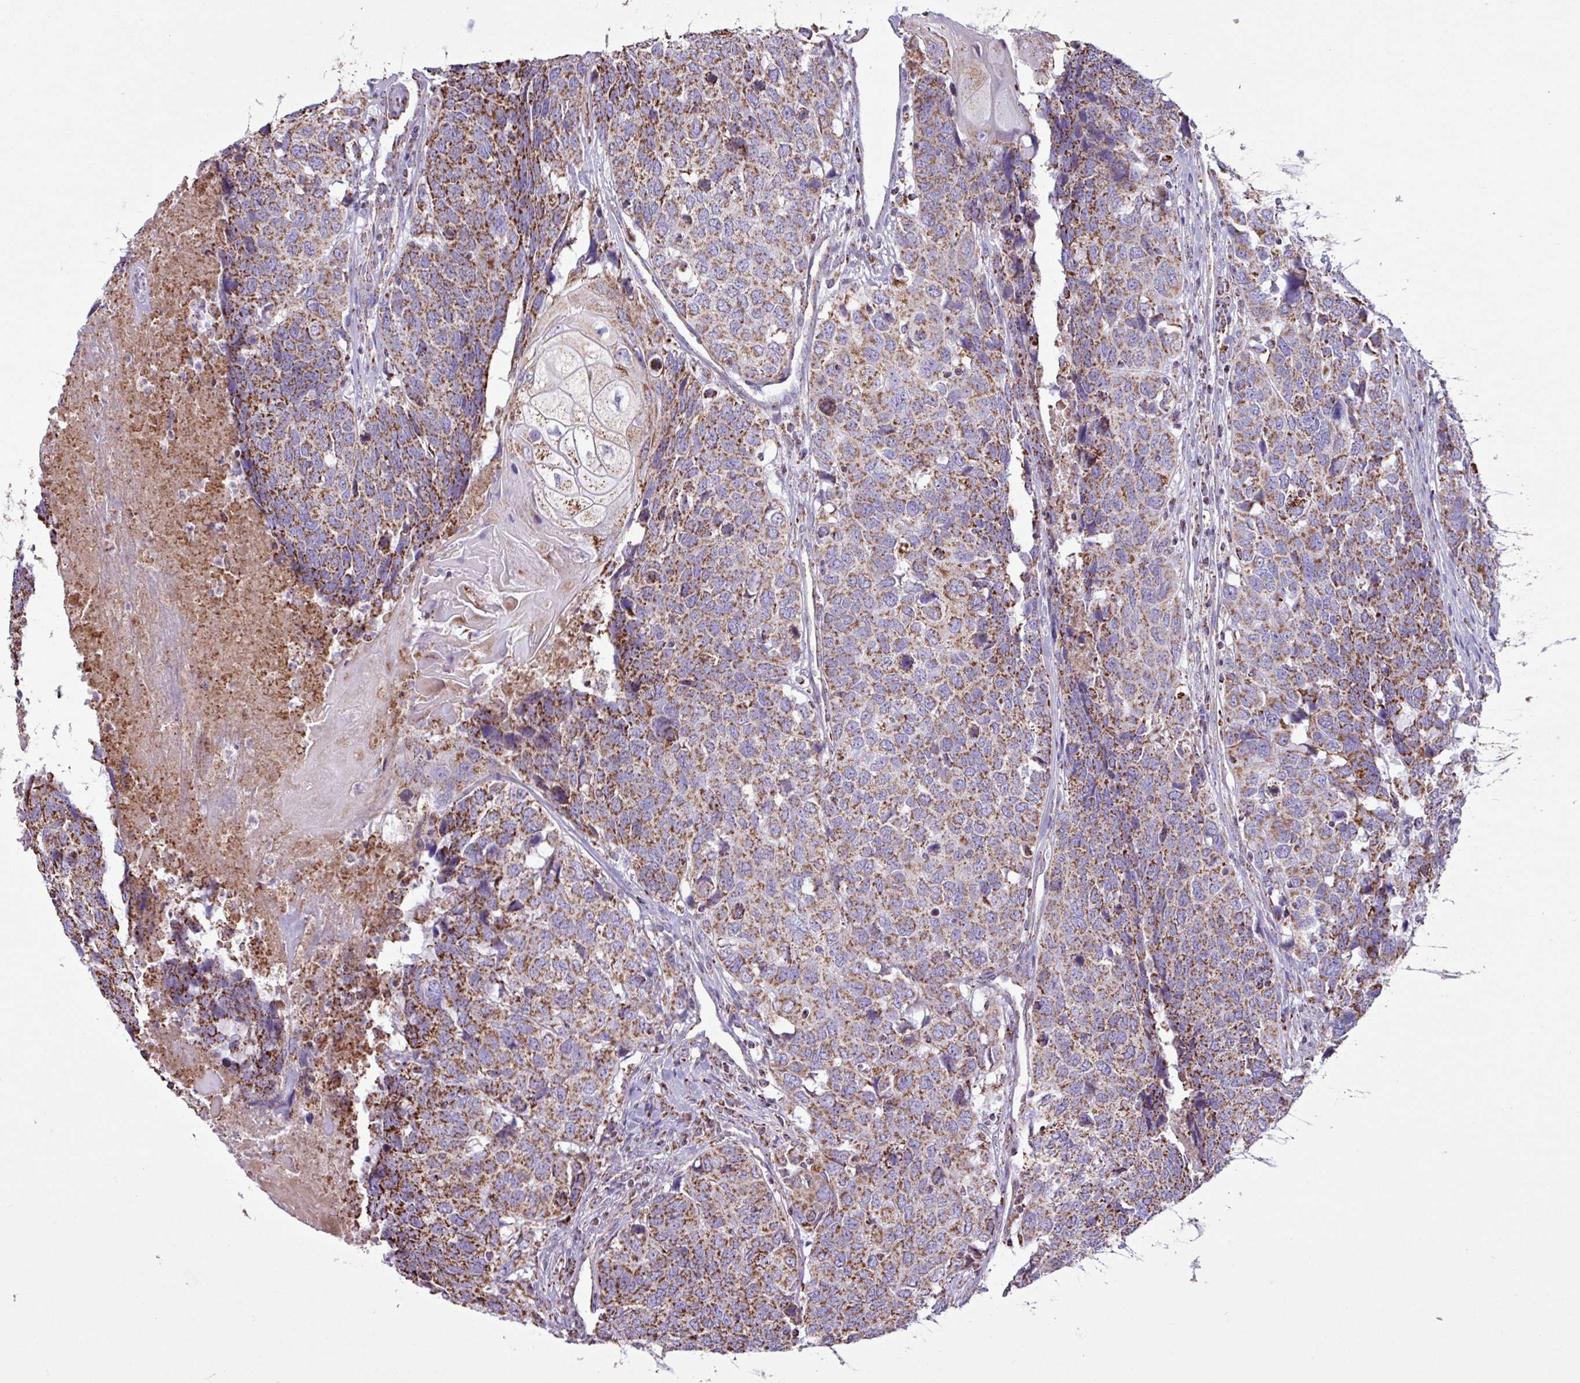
{"staining": {"intensity": "moderate", "quantity": ">75%", "location": "cytoplasmic/membranous"}, "tissue": "head and neck cancer", "cell_type": "Tumor cells", "image_type": "cancer", "snomed": [{"axis": "morphology", "description": "Squamous cell carcinoma, NOS"}, {"axis": "topography", "description": "Head-Neck"}], "caption": "There is medium levels of moderate cytoplasmic/membranous expression in tumor cells of squamous cell carcinoma (head and neck), as demonstrated by immunohistochemical staining (brown color).", "gene": "RTL3", "patient": {"sex": "male", "age": 66}}